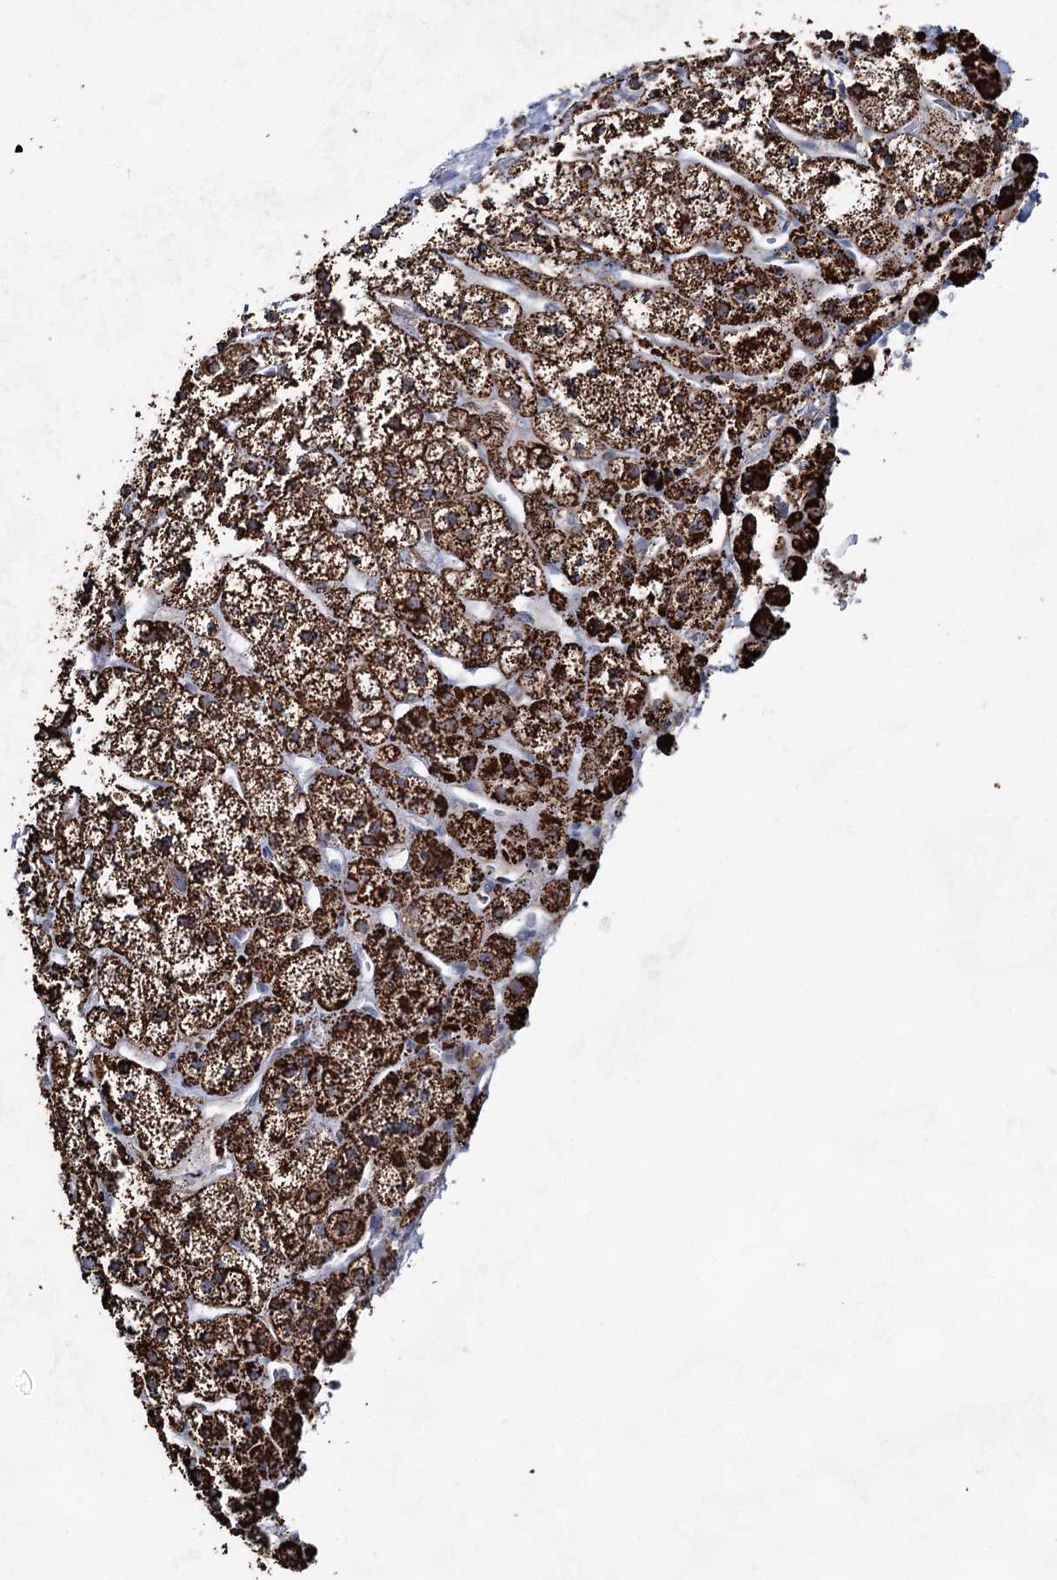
{"staining": {"intensity": "strong", "quantity": ">75%", "location": "cytoplasmic/membranous"}, "tissue": "adrenal gland", "cell_type": "Glandular cells", "image_type": "normal", "snomed": [{"axis": "morphology", "description": "Normal tissue, NOS"}, {"axis": "topography", "description": "Adrenal gland"}], "caption": "Brown immunohistochemical staining in benign adrenal gland demonstrates strong cytoplasmic/membranous positivity in approximately >75% of glandular cells.", "gene": "CWF19L1", "patient": {"sex": "male", "age": 56}}